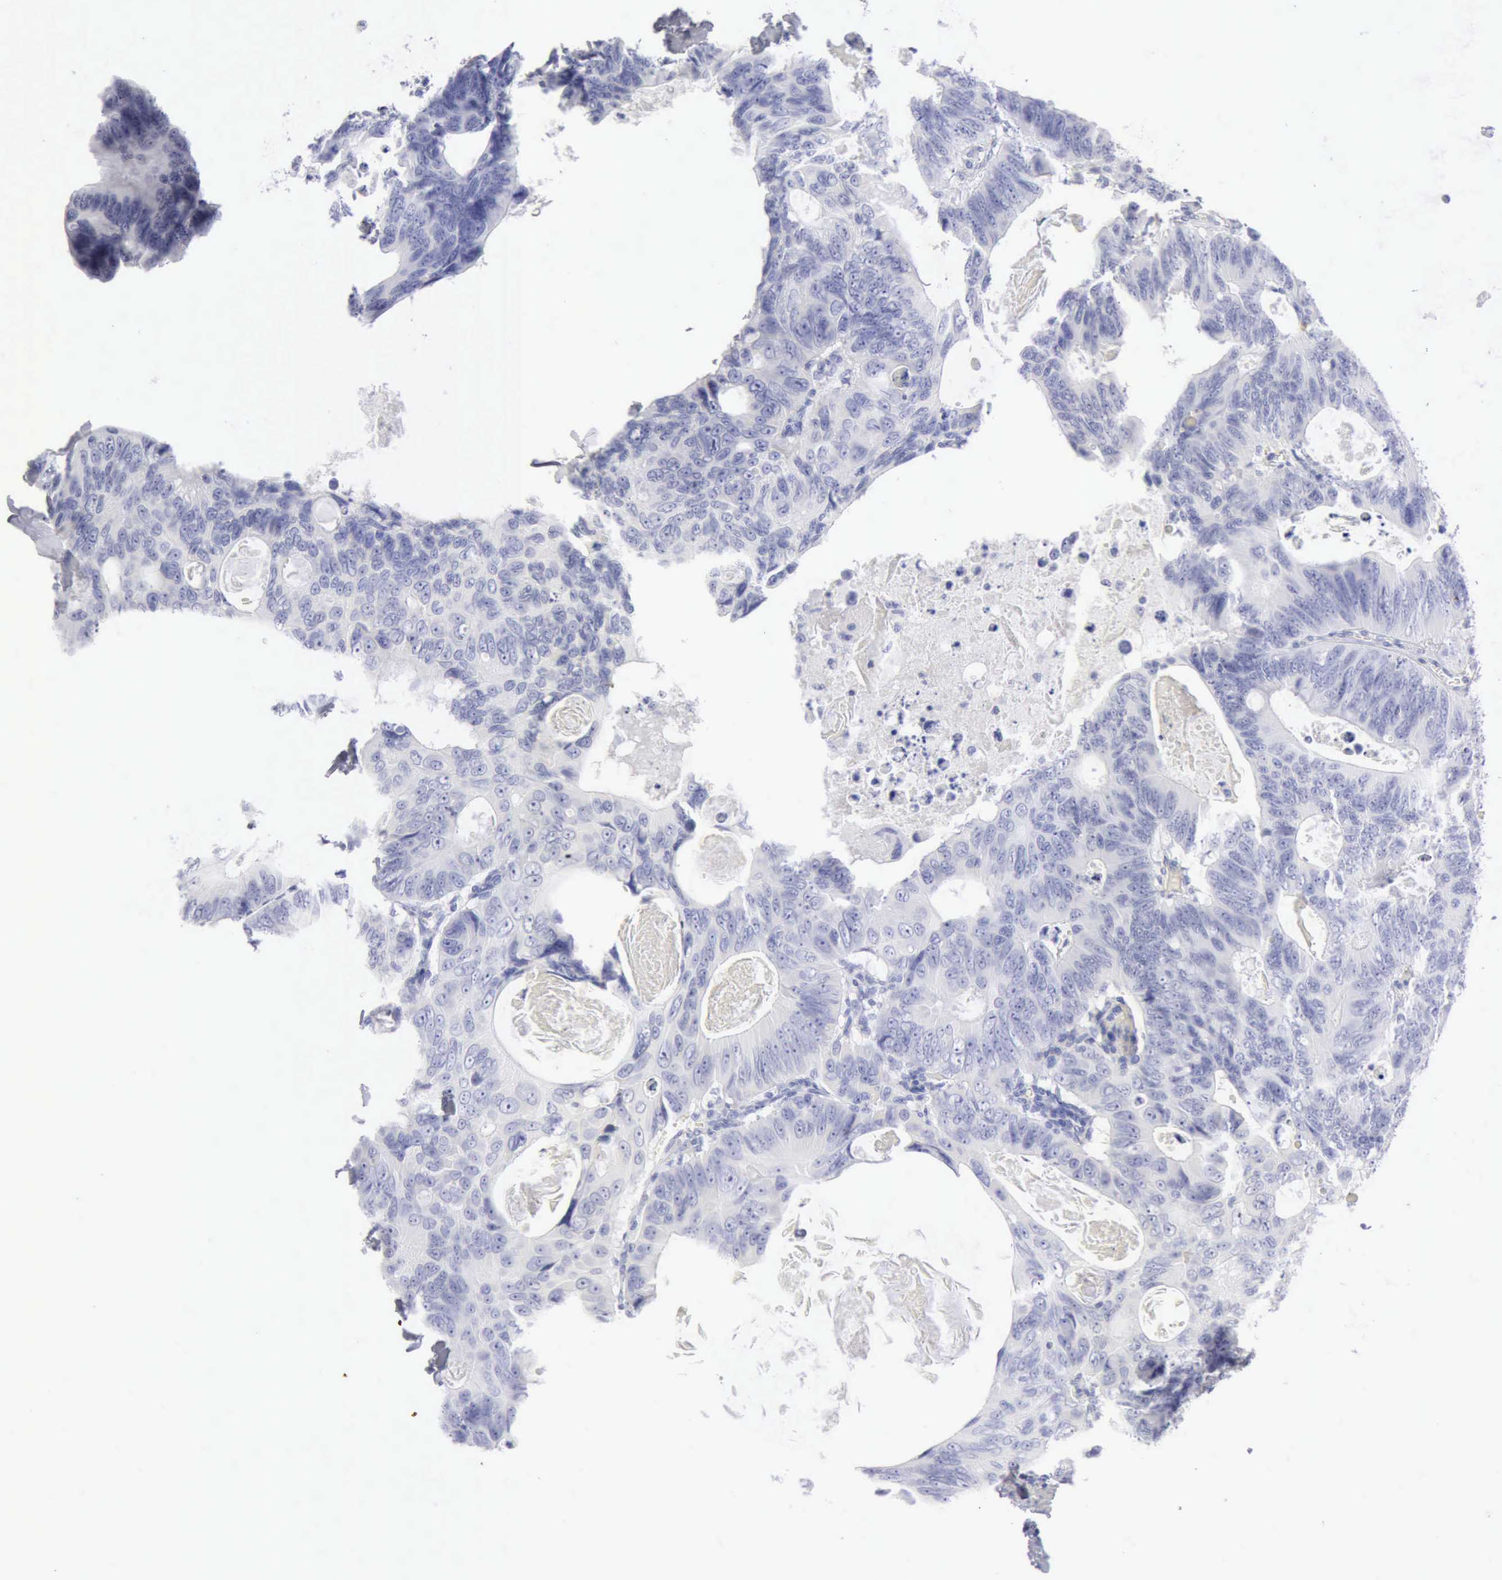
{"staining": {"intensity": "negative", "quantity": "none", "location": "none"}, "tissue": "colorectal cancer", "cell_type": "Tumor cells", "image_type": "cancer", "snomed": [{"axis": "morphology", "description": "Adenocarcinoma, NOS"}, {"axis": "topography", "description": "Colon"}], "caption": "Tumor cells are negative for brown protein staining in adenocarcinoma (colorectal).", "gene": "KRT10", "patient": {"sex": "female", "age": 55}}